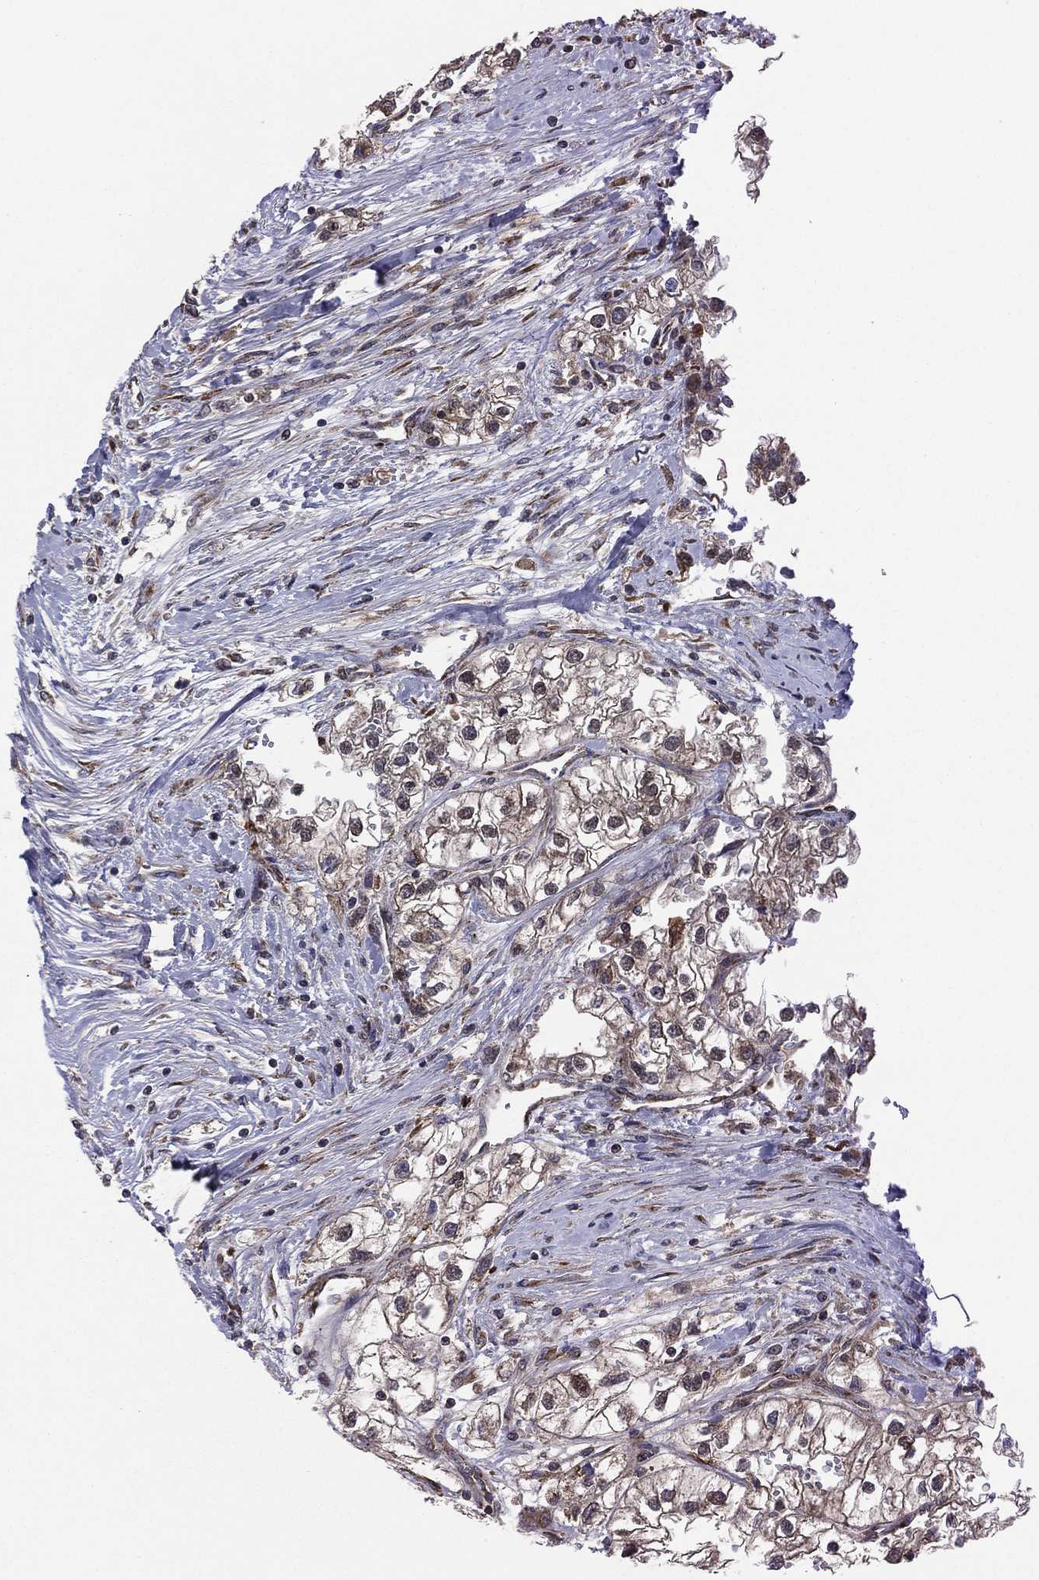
{"staining": {"intensity": "moderate", "quantity": "<25%", "location": "cytoplasmic/membranous"}, "tissue": "renal cancer", "cell_type": "Tumor cells", "image_type": "cancer", "snomed": [{"axis": "morphology", "description": "Adenocarcinoma, NOS"}, {"axis": "topography", "description": "Kidney"}], "caption": "Immunohistochemistry histopathology image of neoplastic tissue: renal cancer stained using IHC reveals low levels of moderate protein expression localized specifically in the cytoplasmic/membranous of tumor cells, appearing as a cytoplasmic/membranous brown color.", "gene": "C2orf76", "patient": {"sex": "male", "age": 59}}